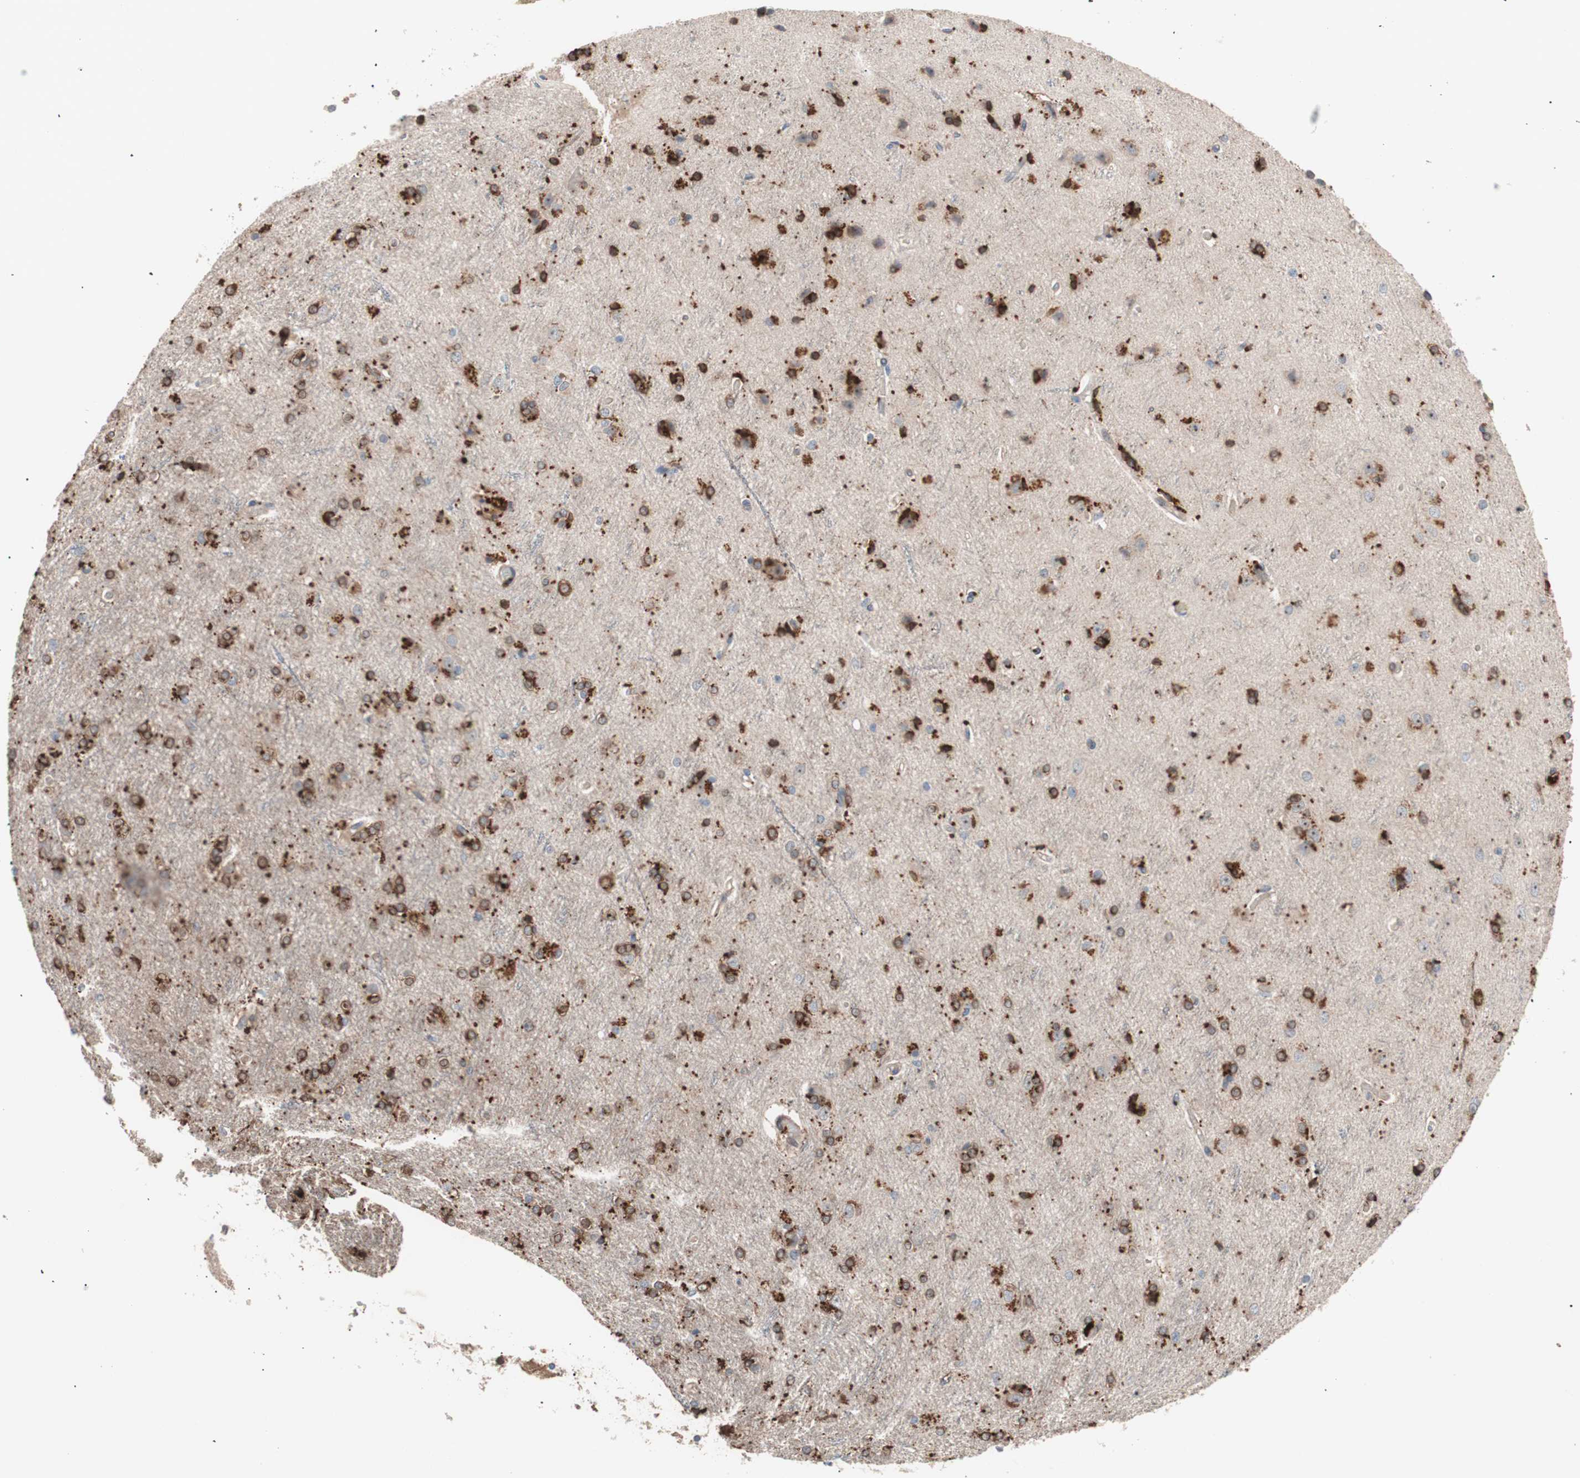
{"staining": {"intensity": "weak", "quantity": "25%-75%", "location": "cytoplasmic/membranous"}, "tissue": "cerebral cortex", "cell_type": "Endothelial cells", "image_type": "normal", "snomed": [{"axis": "morphology", "description": "Normal tissue, NOS"}, {"axis": "topography", "description": "Cerebral cortex"}], "caption": "A histopathology image of cerebral cortex stained for a protein shows weak cytoplasmic/membranous brown staining in endothelial cells. (Stains: DAB (3,3'-diaminobenzidine) in brown, nuclei in blue, Microscopy: brightfield microscopy at high magnification).", "gene": "SMG1", "patient": {"sex": "female", "age": 54}}